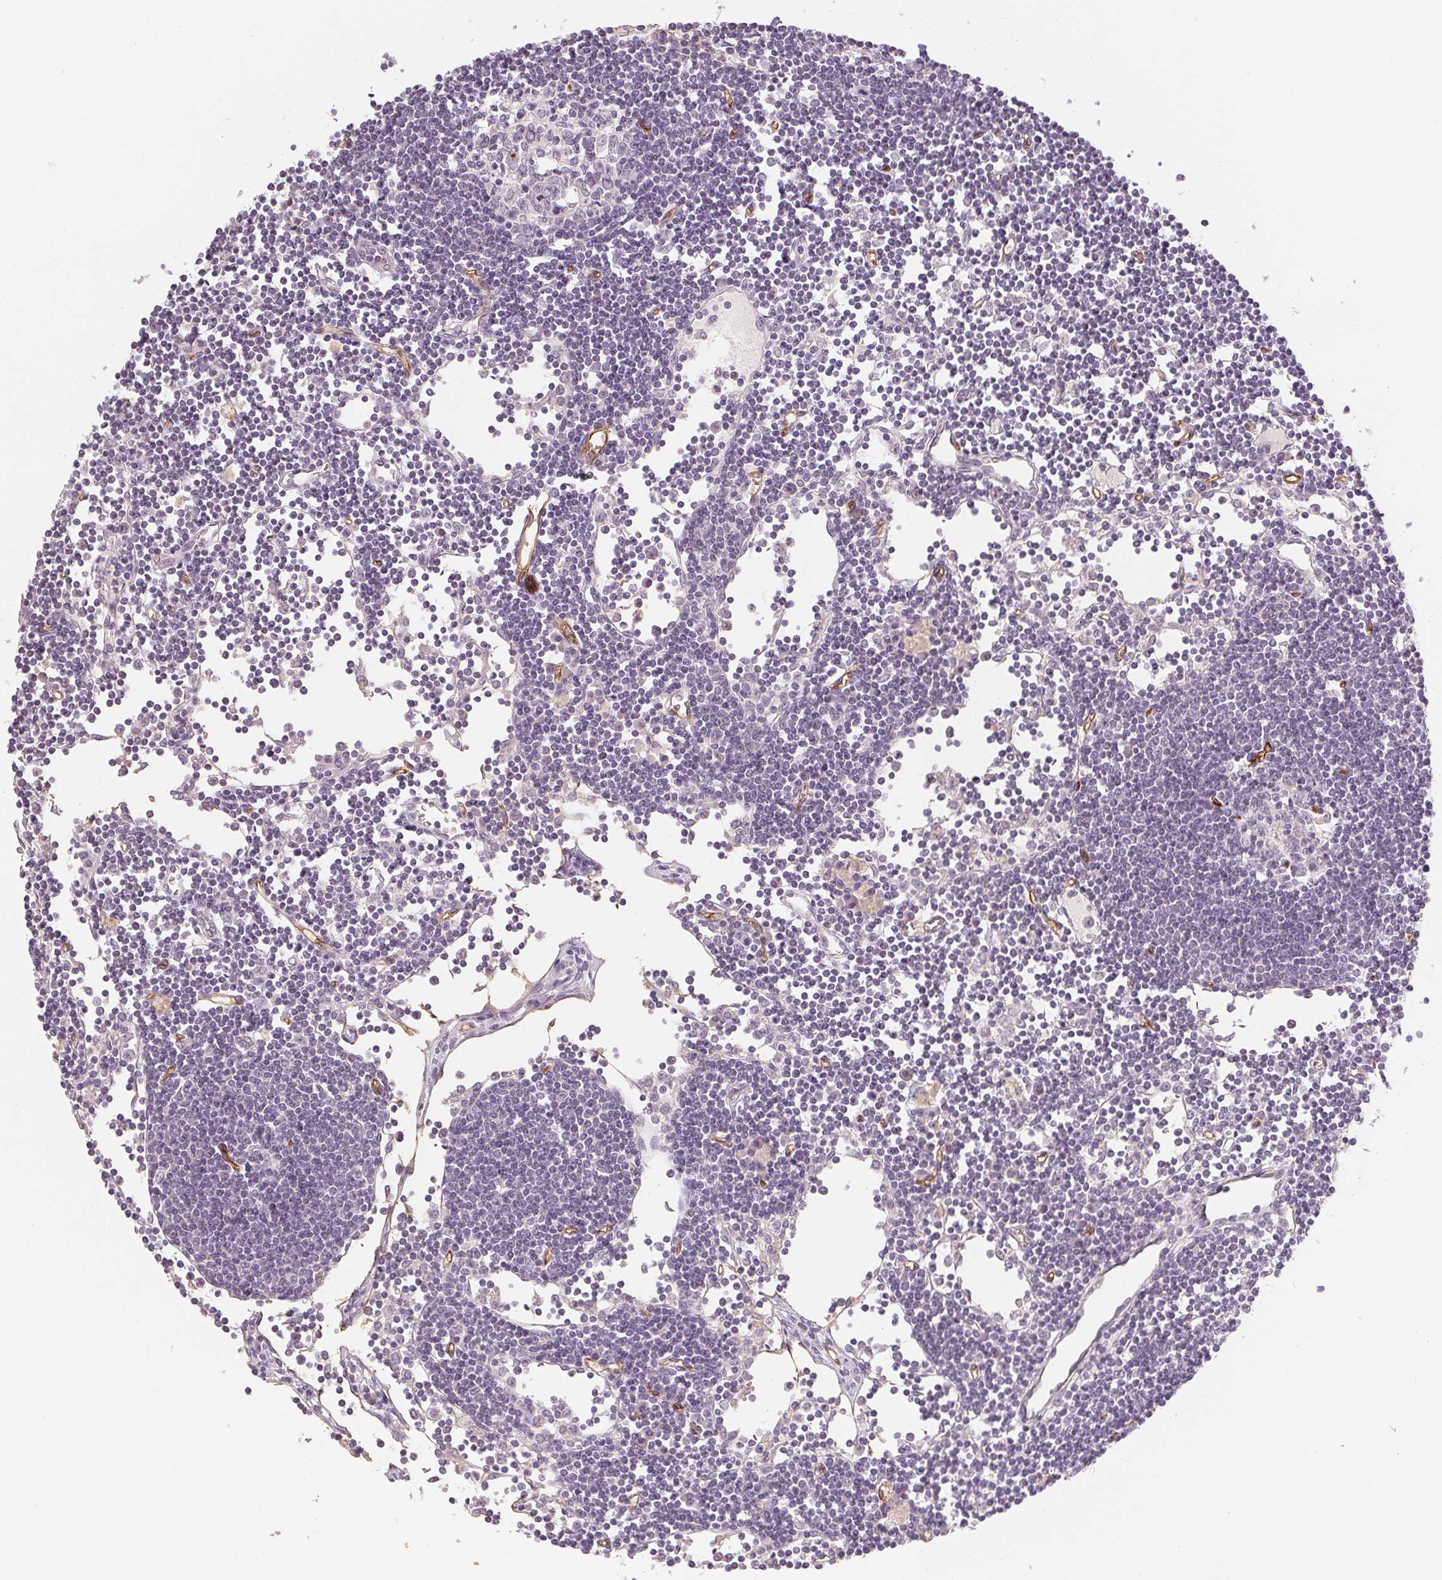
{"staining": {"intensity": "negative", "quantity": "none", "location": "none"}, "tissue": "lymph node", "cell_type": "Germinal center cells", "image_type": "normal", "snomed": [{"axis": "morphology", "description": "Normal tissue, NOS"}, {"axis": "topography", "description": "Lymph node"}], "caption": "Image shows no protein positivity in germinal center cells of normal lymph node. (IHC, brightfield microscopy, high magnification).", "gene": "PODXL", "patient": {"sex": "female", "age": 65}}